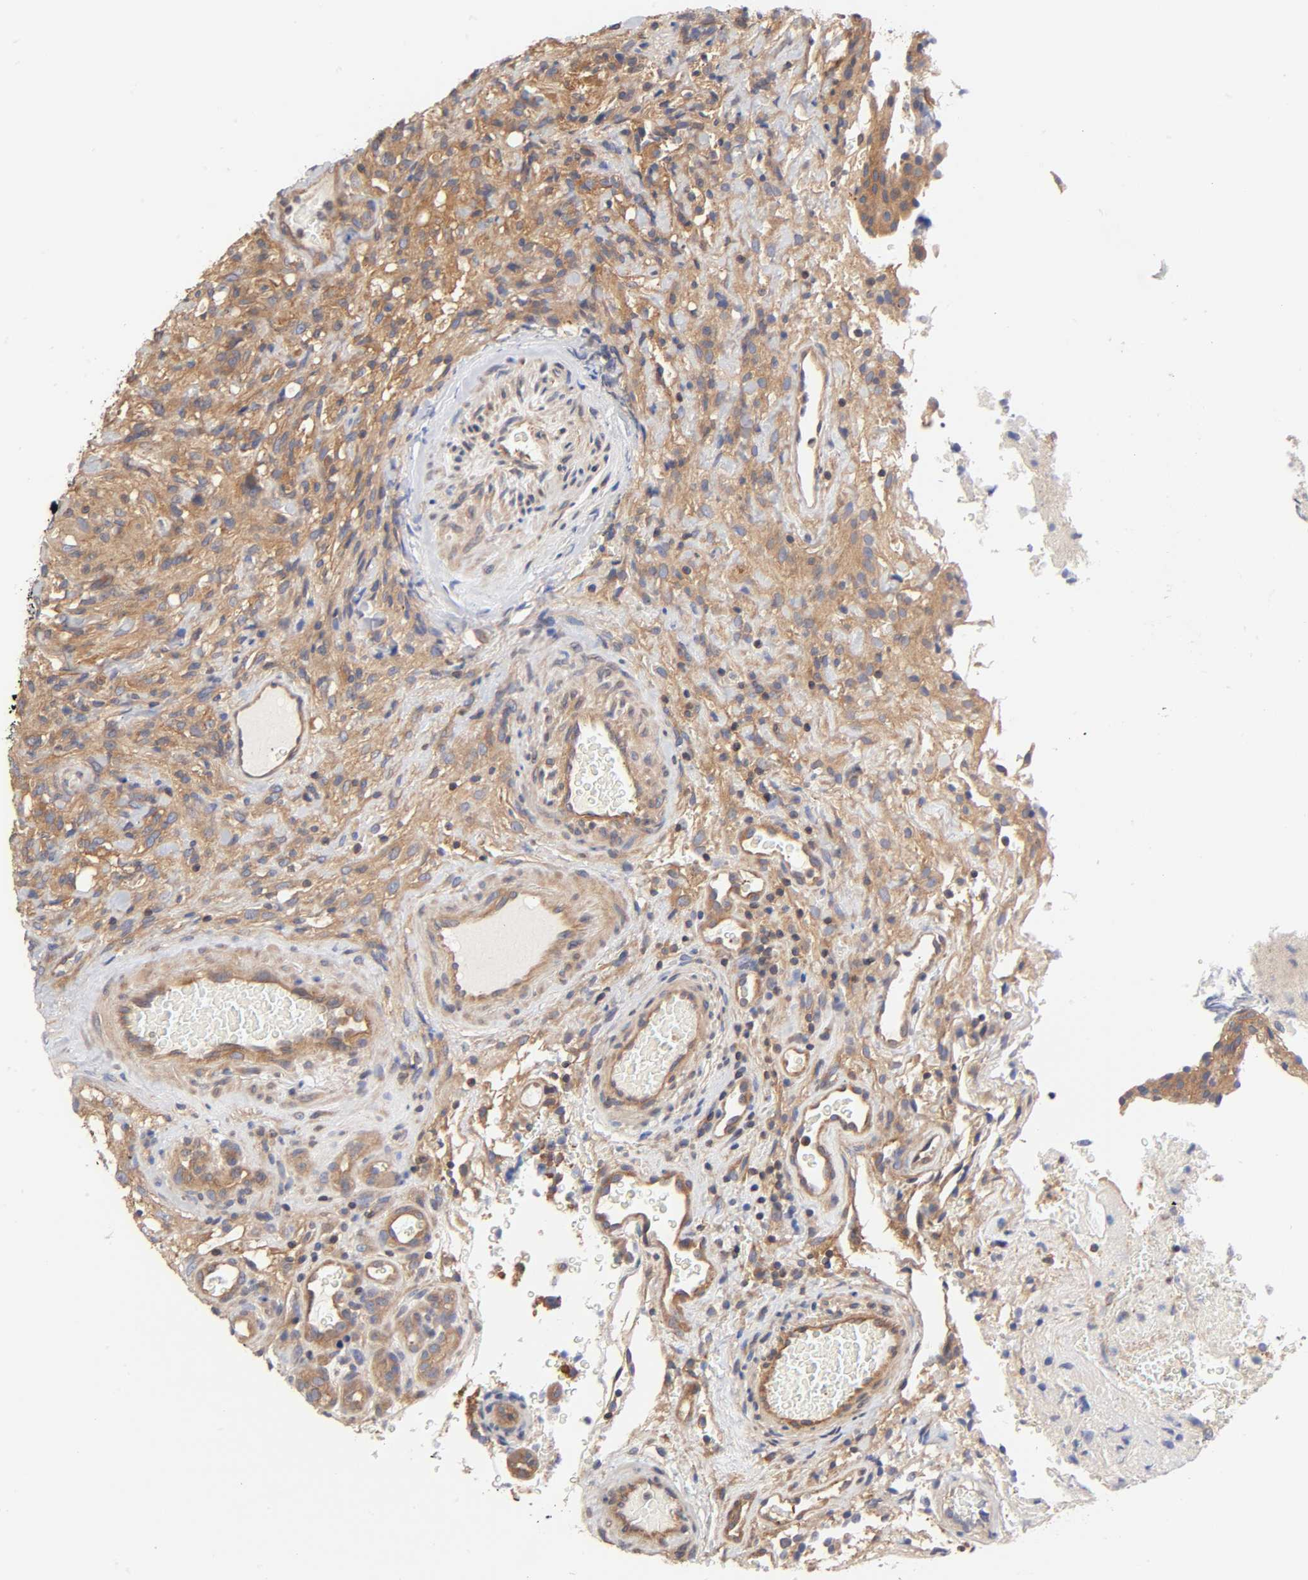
{"staining": {"intensity": "moderate", "quantity": ">75%", "location": "cytoplasmic/membranous"}, "tissue": "glioma", "cell_type": "Tumor cells", "image_type": "cancer", "snomed": [{"axis": "morphology", "description": "Normal tissue, NOS"}, {"axis": "morphology", "description": "Glioma, malignant, High grade"}, {"axis": "topography", "description": "Cerebral cortex"}], "caption": "Immunohistochemistry (IHC) micrograph of neoplastic tissue: human glioma stained using immunohistochemistry exhibits medium levels of moderate protein expression localized specifically in the cytoplasmic/membranous of tumor cells, appearing as a cytoplasmic/membranous brown color.", "gene": "STRN3", "patient": {"sex": "male", "age": 75}}